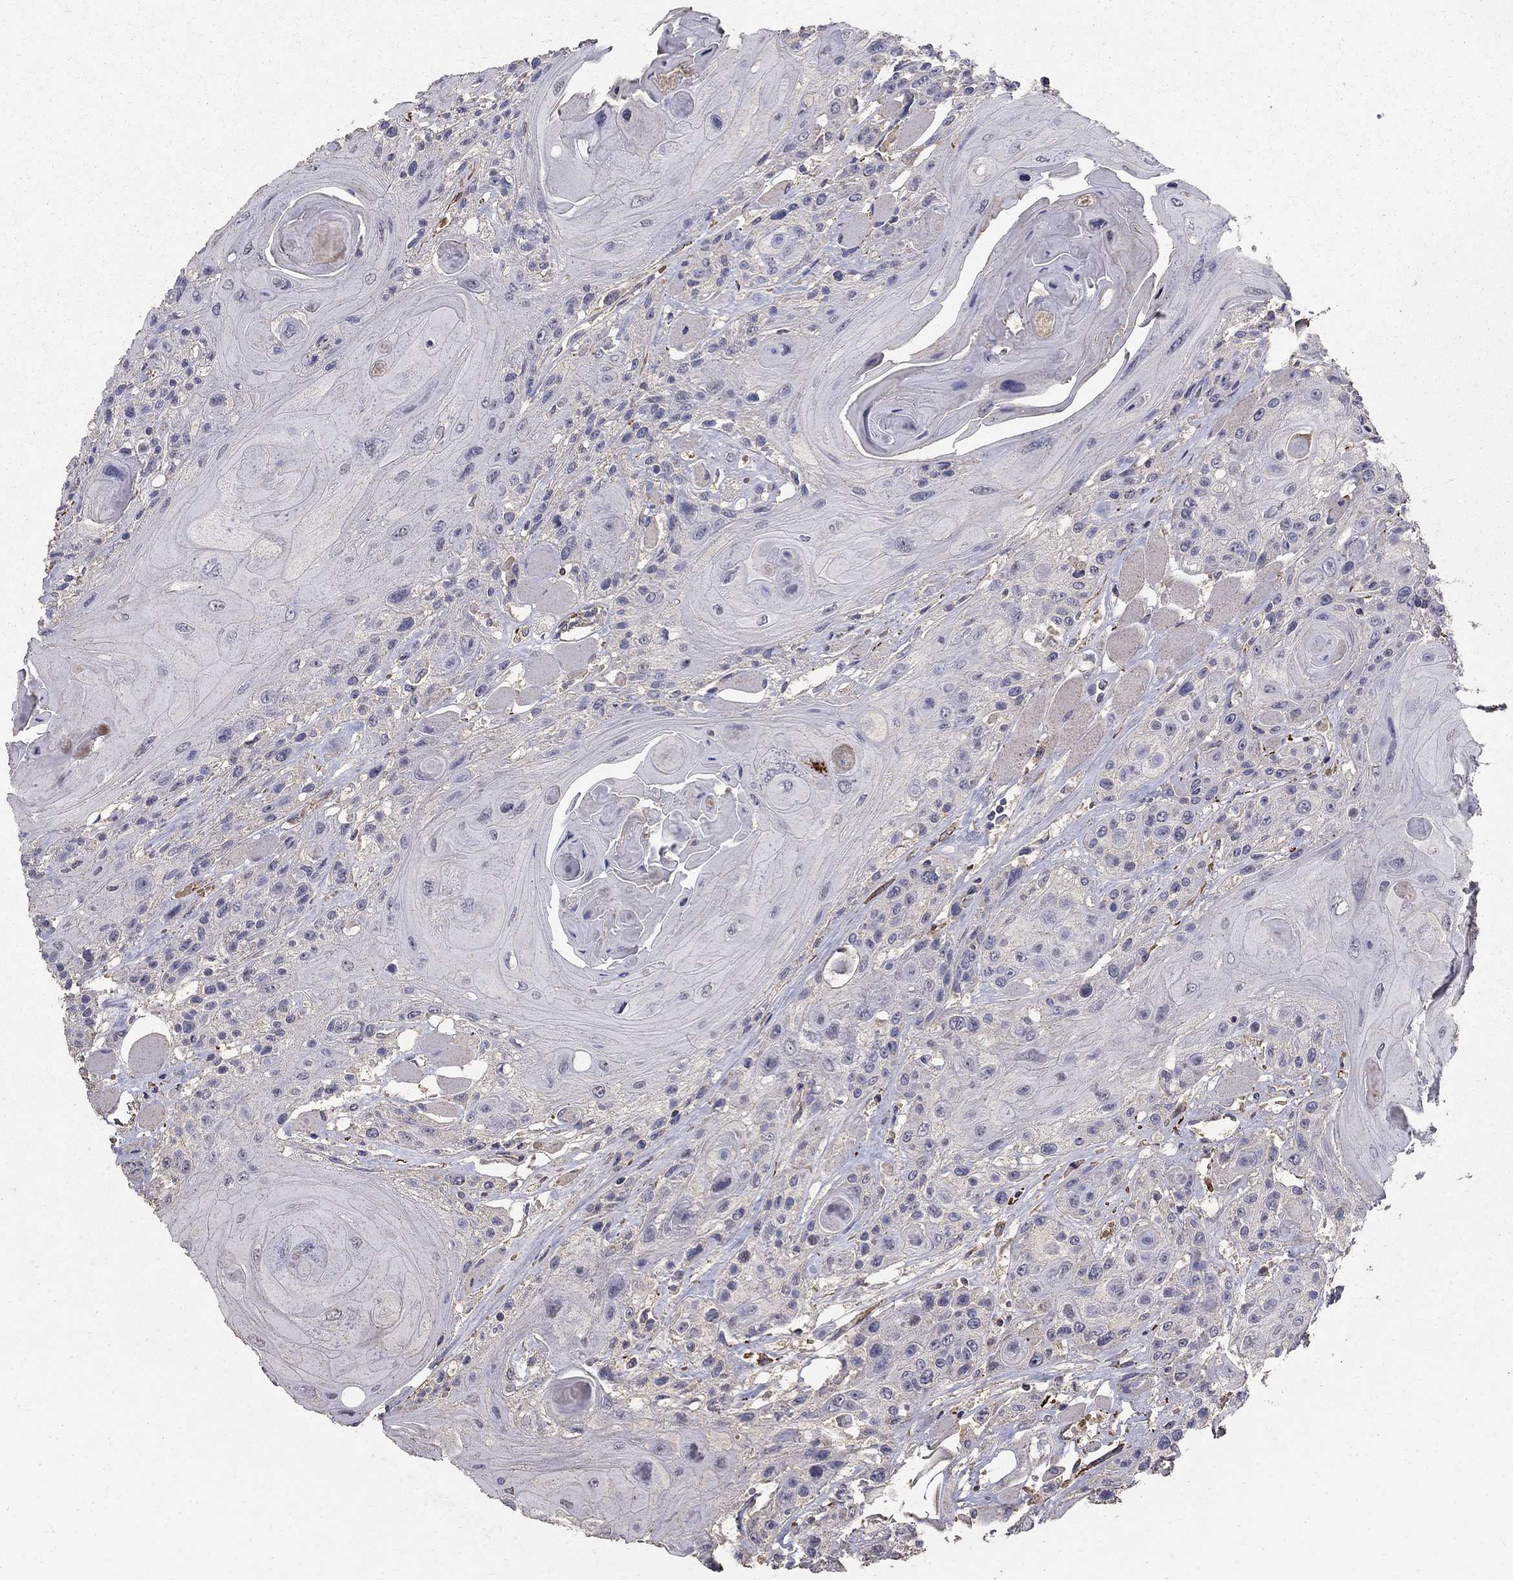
{"staining": {"intensity": "negative", "quantity": "none", "location": "none"}, "tissue": "head and neck cancer", "cell_type": "Tumor cells", "image_type": "cancer", "snomed": [{"axis": "morphology", "description": "Squamous cell carcinoma, NOS"}, {"axis": "topography", "description": "Head-Neck"}], "caption": "This is an immunohistochemistry (IHC) micrograph of human head and neck cancer (squamous cell carcinoma). There is no expression in tumor cells.", "gene": "MPP2", "patient": {"sex": "female", "age": 59}}